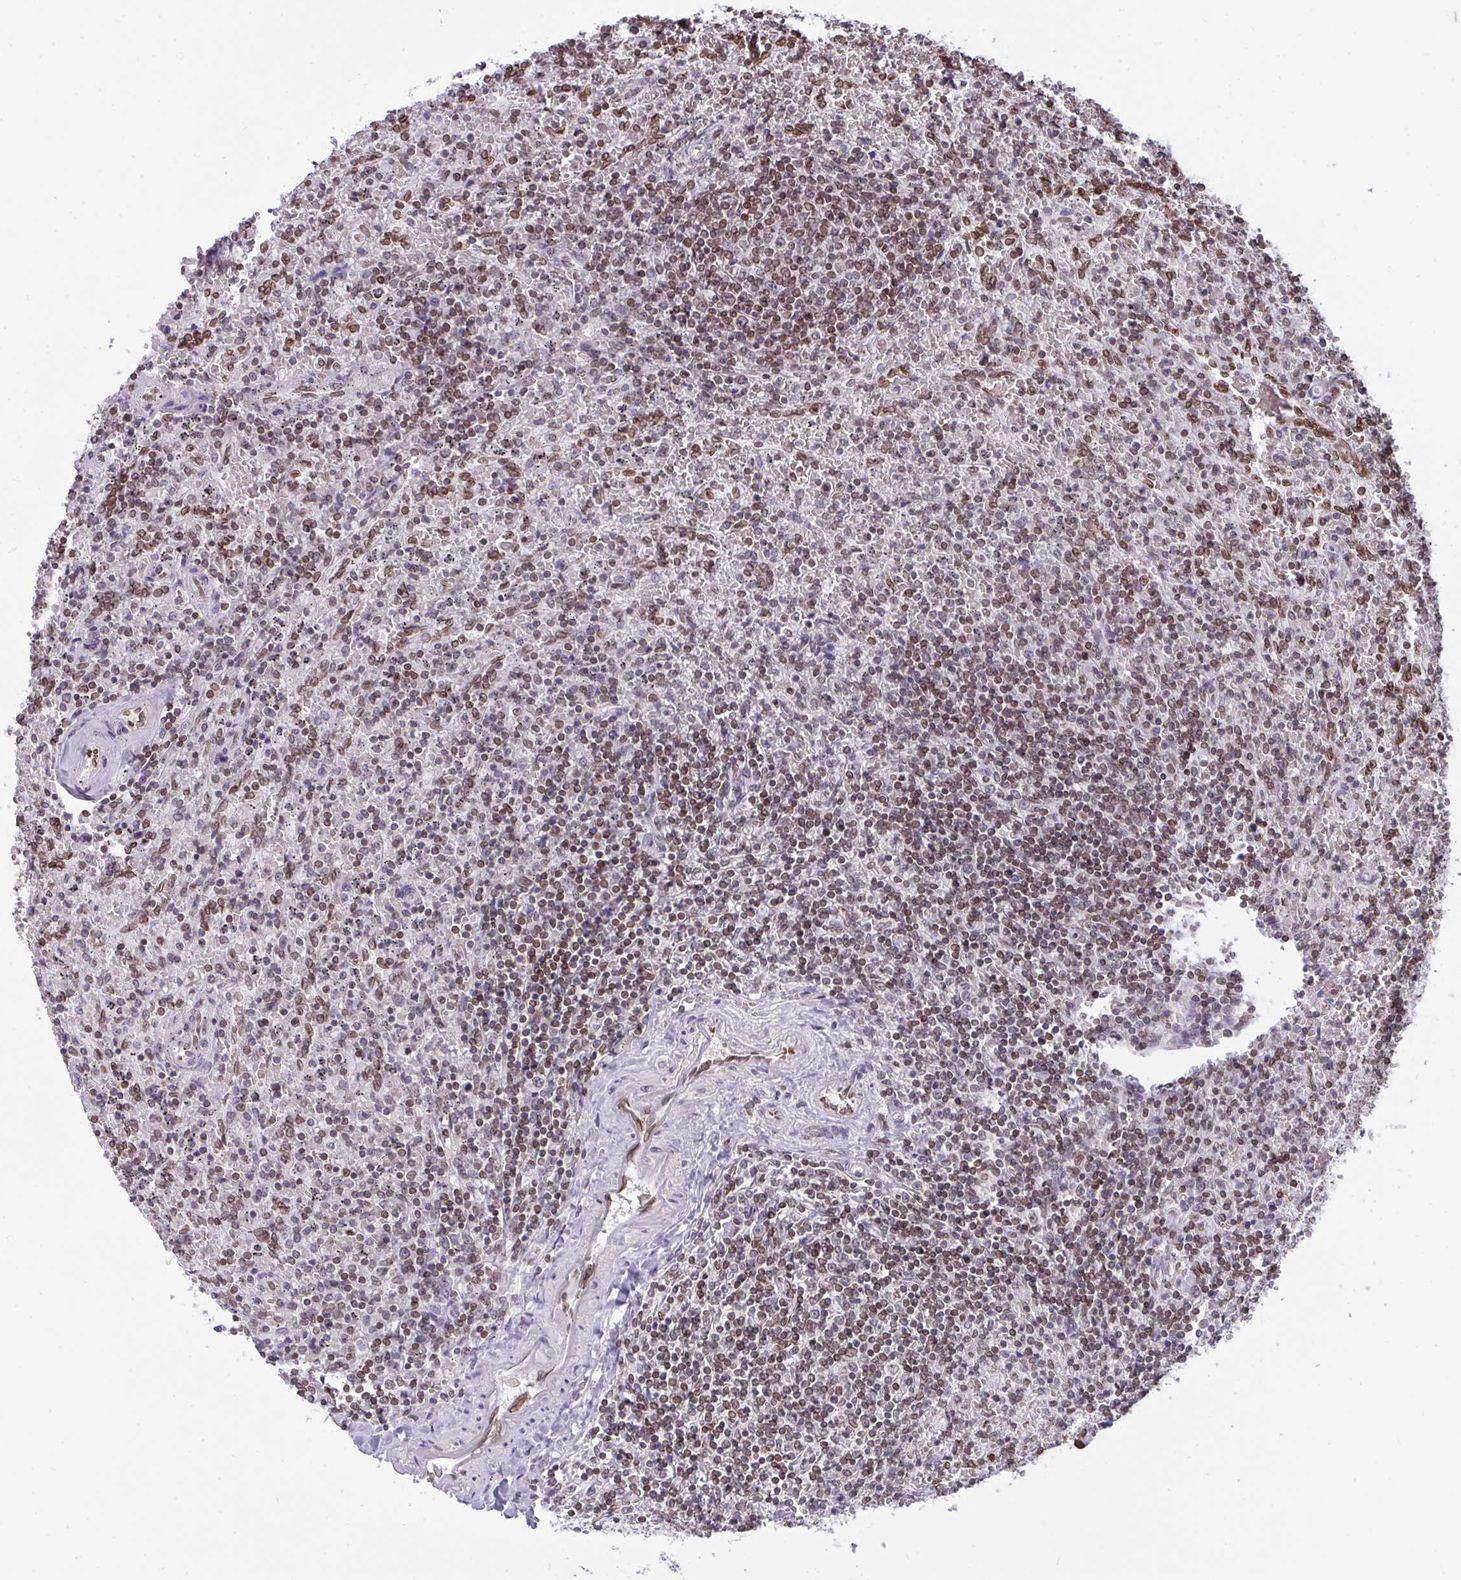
{"staining": {"intensity": "moderate", "quantity": "25%-75%", "location": "cytoplasmic/membranous,nuclear"}, "tissue": "lymphoma", "cell_type": "Tumor cells", "image_type": "cancer", "snomed": [{"axis": "morphology", "description": "Malignant lymphoma, non-Hodgkin's type, Low grade"}, {"axis": "topography", "description": "Spleen"}], "caption": "Lymphoma stained with a brown dye reveals moderate cytoplasmic/membranous and nuclear positive positivity in about 25%-75% of tumor cells.", "gene": "LMNB2", "patient": {"sex": "female", "age": 64}}